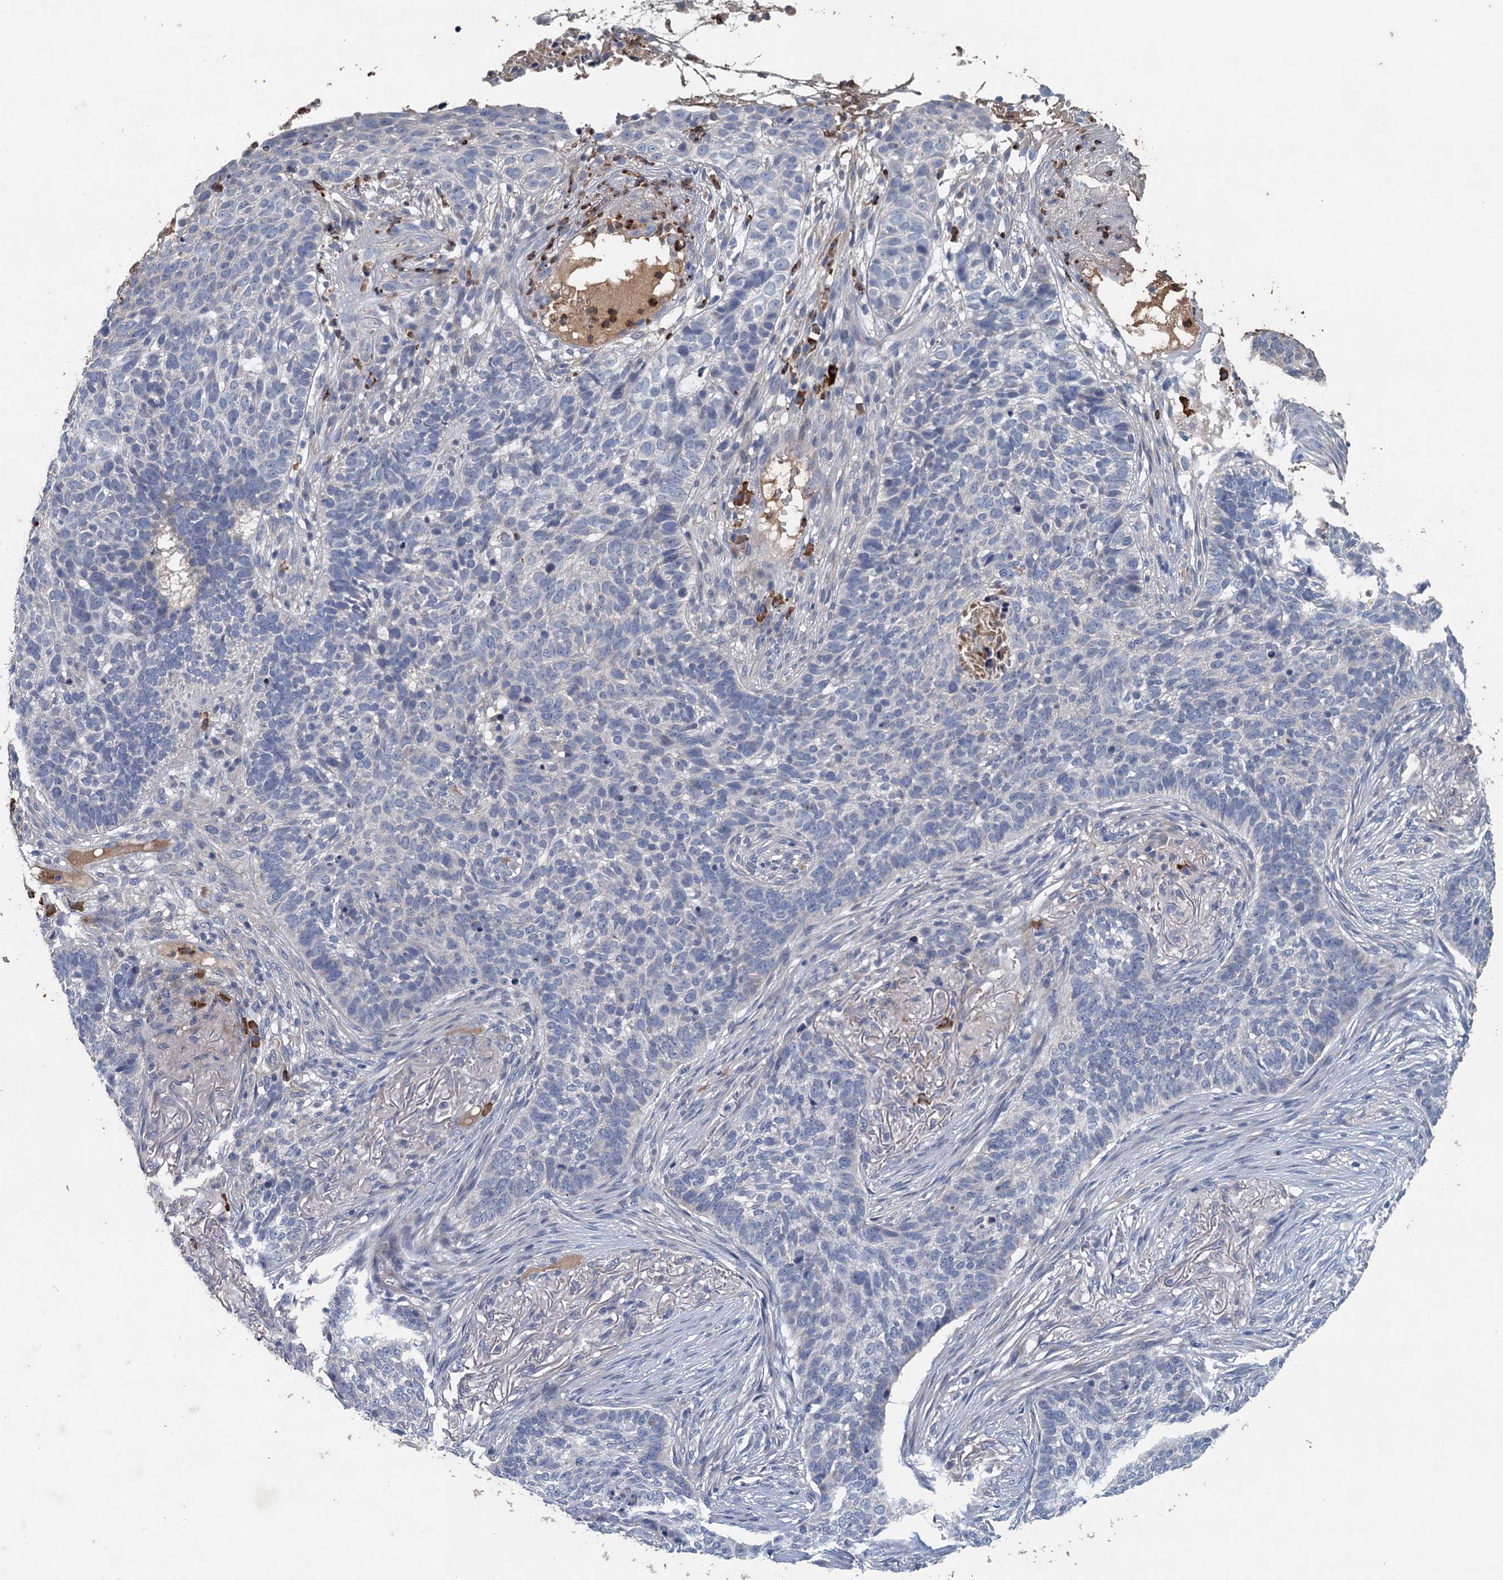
{"staining": {"intensity": "negative", "quantity": "none", "location": "none"}, "tissue": "skin cancer", "cell_type": "Tumor cells", "image_type": "cancer", "snomed": [{"axis": "morphology", "description": "Basal cell carcinoma"}, {"axis": "topography", "description": "Skin"}], "caption": "Basal cell carcinoma (skin) stained for a protein using IHC shows no staining tumor cells.", "gene": "TPCN1", "patient": {"sex": "male", "age": 85}}